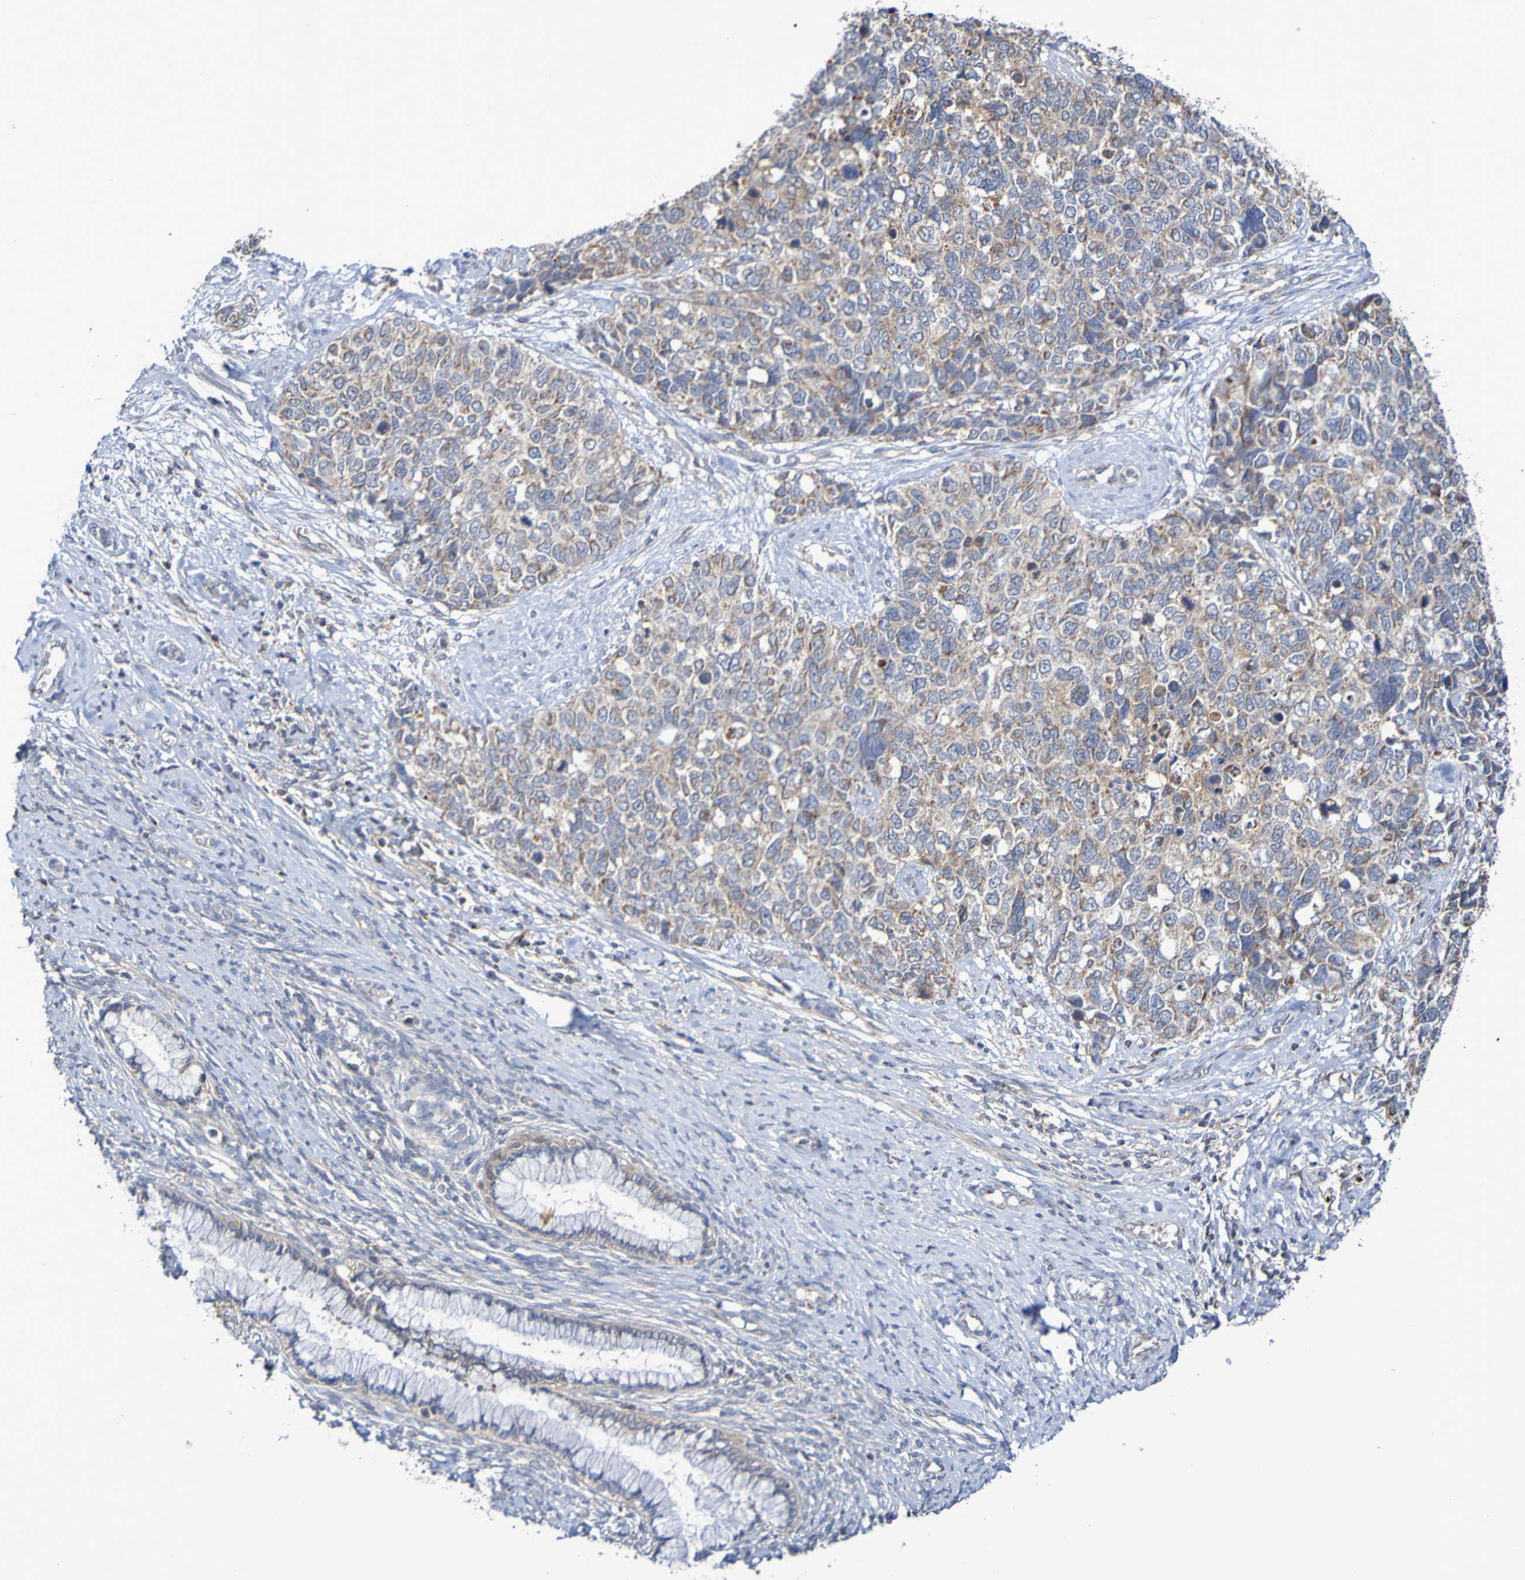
{"staining": {"intensity": "moderate", "quantity": "25%-75%", "location": "cytoplasmic/membranous"}, "tissue": "cervical cancer", "cell_type": "Tumor cells", "image_type": "cancer", "snomed": [{"axis": "morphology", "description": "Squamous cell carcinoma, NOS"}, {"axis": "topography", "description": "Cervix"}], "caption": "High-magnification brightfield microscopy of cervical cancer (squamous cell carcinoma) stained with DAB (3,3'-diaminobenzidine) (brown) and counterstained with hematoxylin (blue). tumor cells exhibit moderate cytoplasmic/membranous positivity is present in approximately25%-75% of cells.", "gene": "C3orf18", "patient": {"sex": "female", "age": 63}}